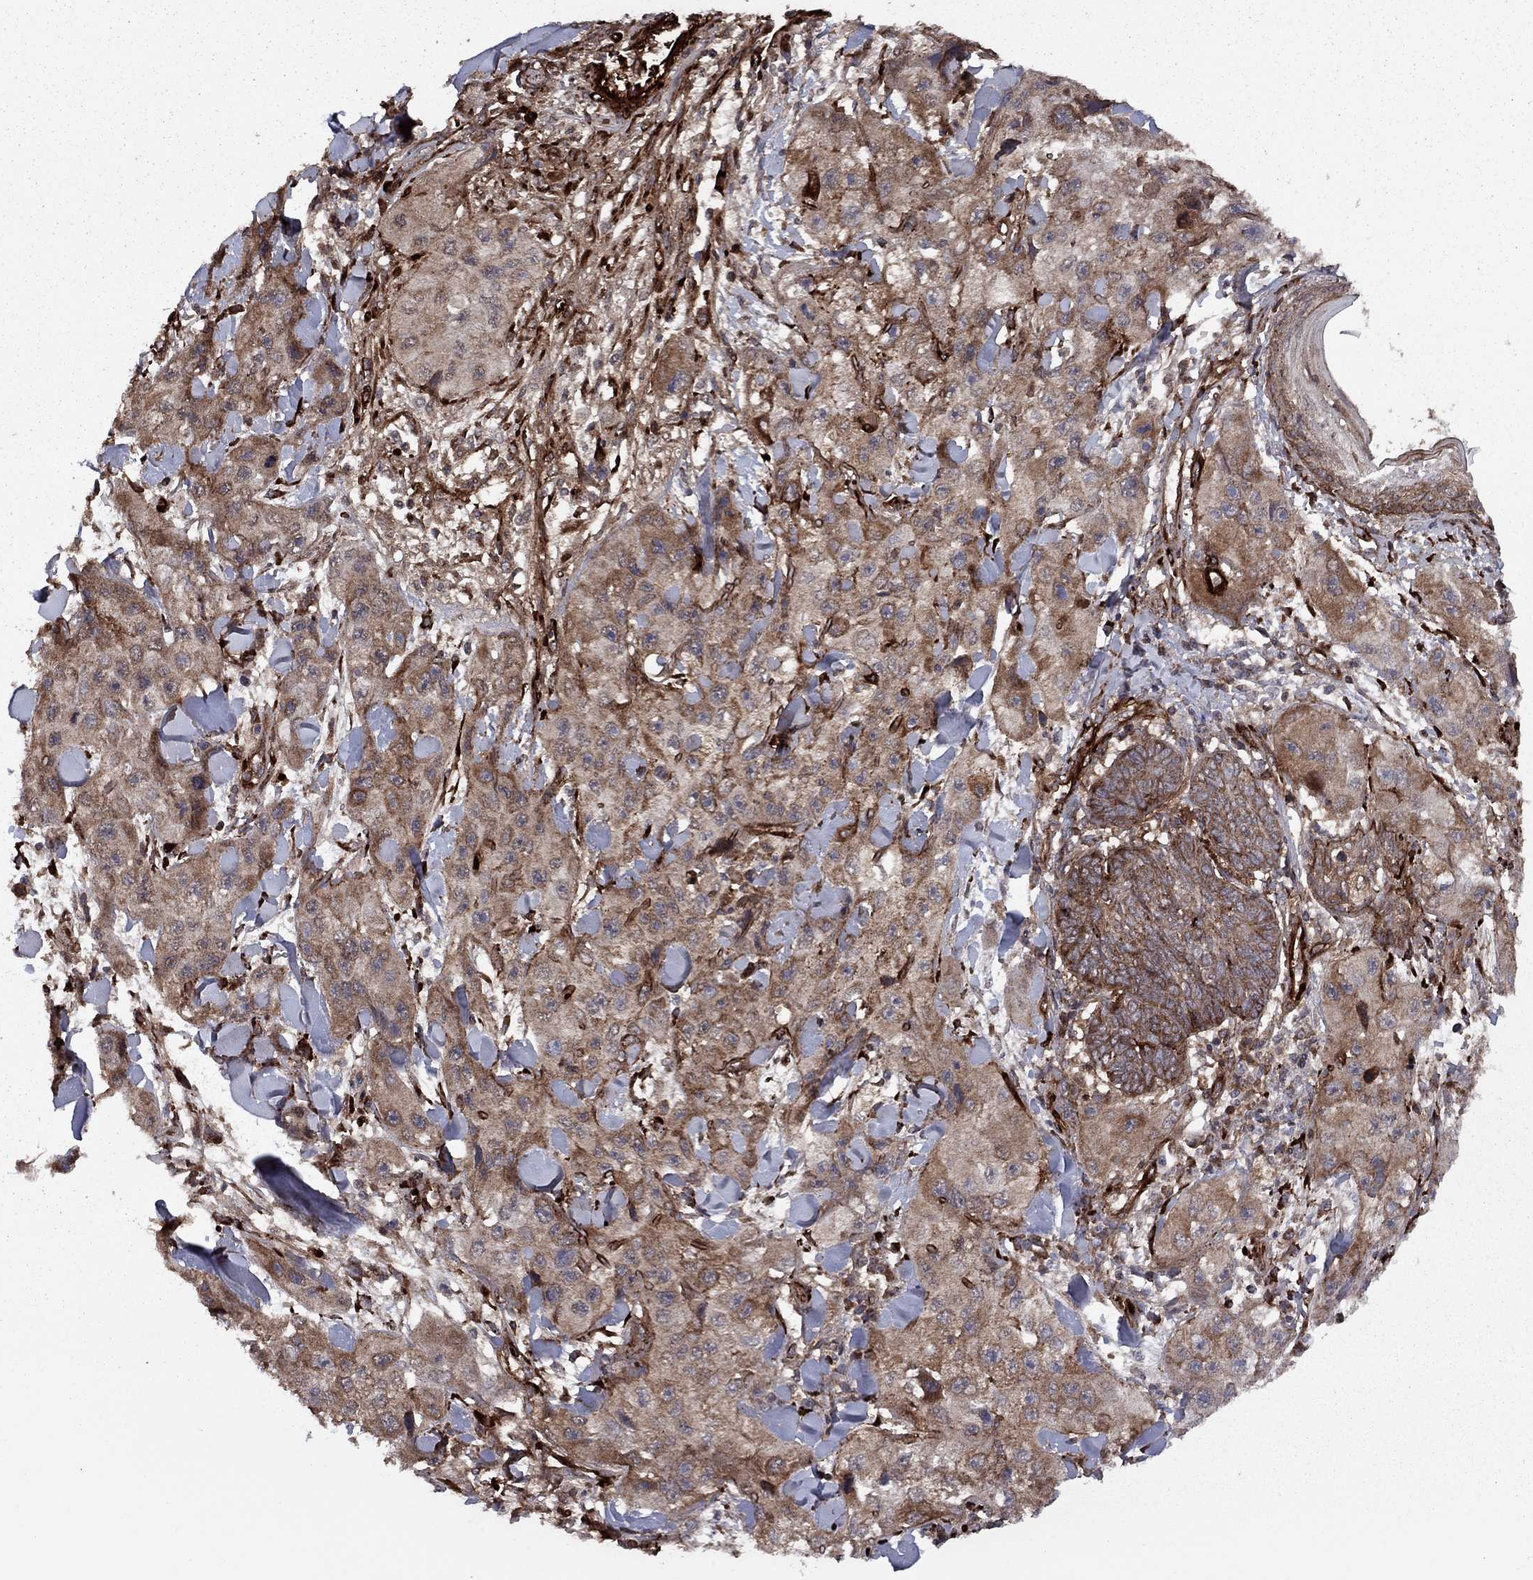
{"staining": {"intensity": "moderate", "quantity": ">75%", "location": "cytoplasmic/membranous"}, "tissue": "skin cancer", "cell_type": "Tumor cells", "image_type": "cancer", "snomed": [{"axis": "morphology", "description": "Squamous cell carcinoma, NOS"}, {"axis": "topography", "description": "Skin"}, {"axis": "topography", "description": "Subcutis"}], "caption": "Skin cancer (squamous cell carcinoma) stained with a protein marker shows moderate staining in tumor cells.", "gene": "COL18A1", "patient": {"sex": "male", "age": 73}}